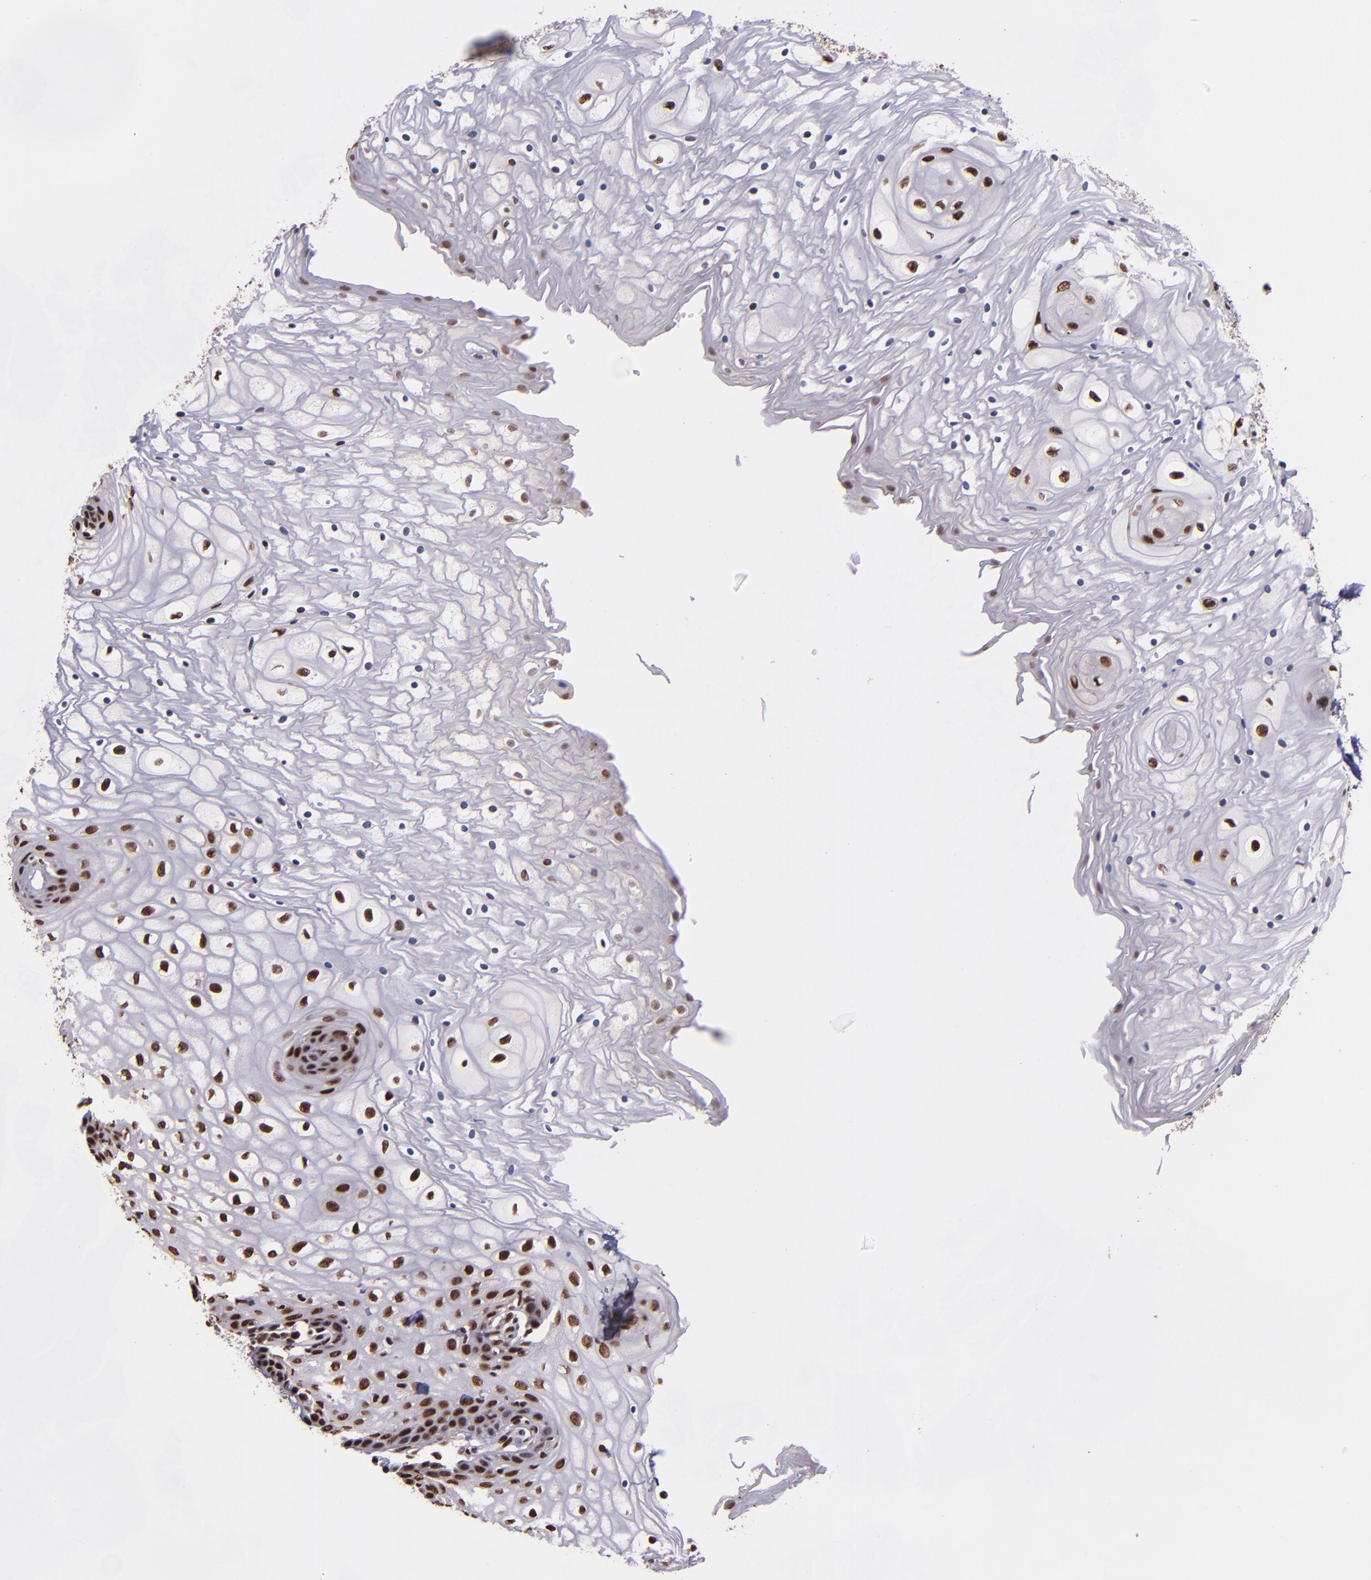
{"staining": {"intensity": "strong", "quantity": ">75%", "location": "nuclear"}, "tissue": "vagina", "cell_type": "Squamous epithelial cells", "image_type": "normal", "snomed": [{"axis": "morphology", "description": "Normal tissue, NOS"}, {"axis": "topography", "description": "Vagina"}], "caption": "Protein analysis of normal vagina displays strong nuclear positivity in about >75% of squamous epithelial cells.", "gene": "PQBP1", "patient": {"sex": "female", "age": 34}}